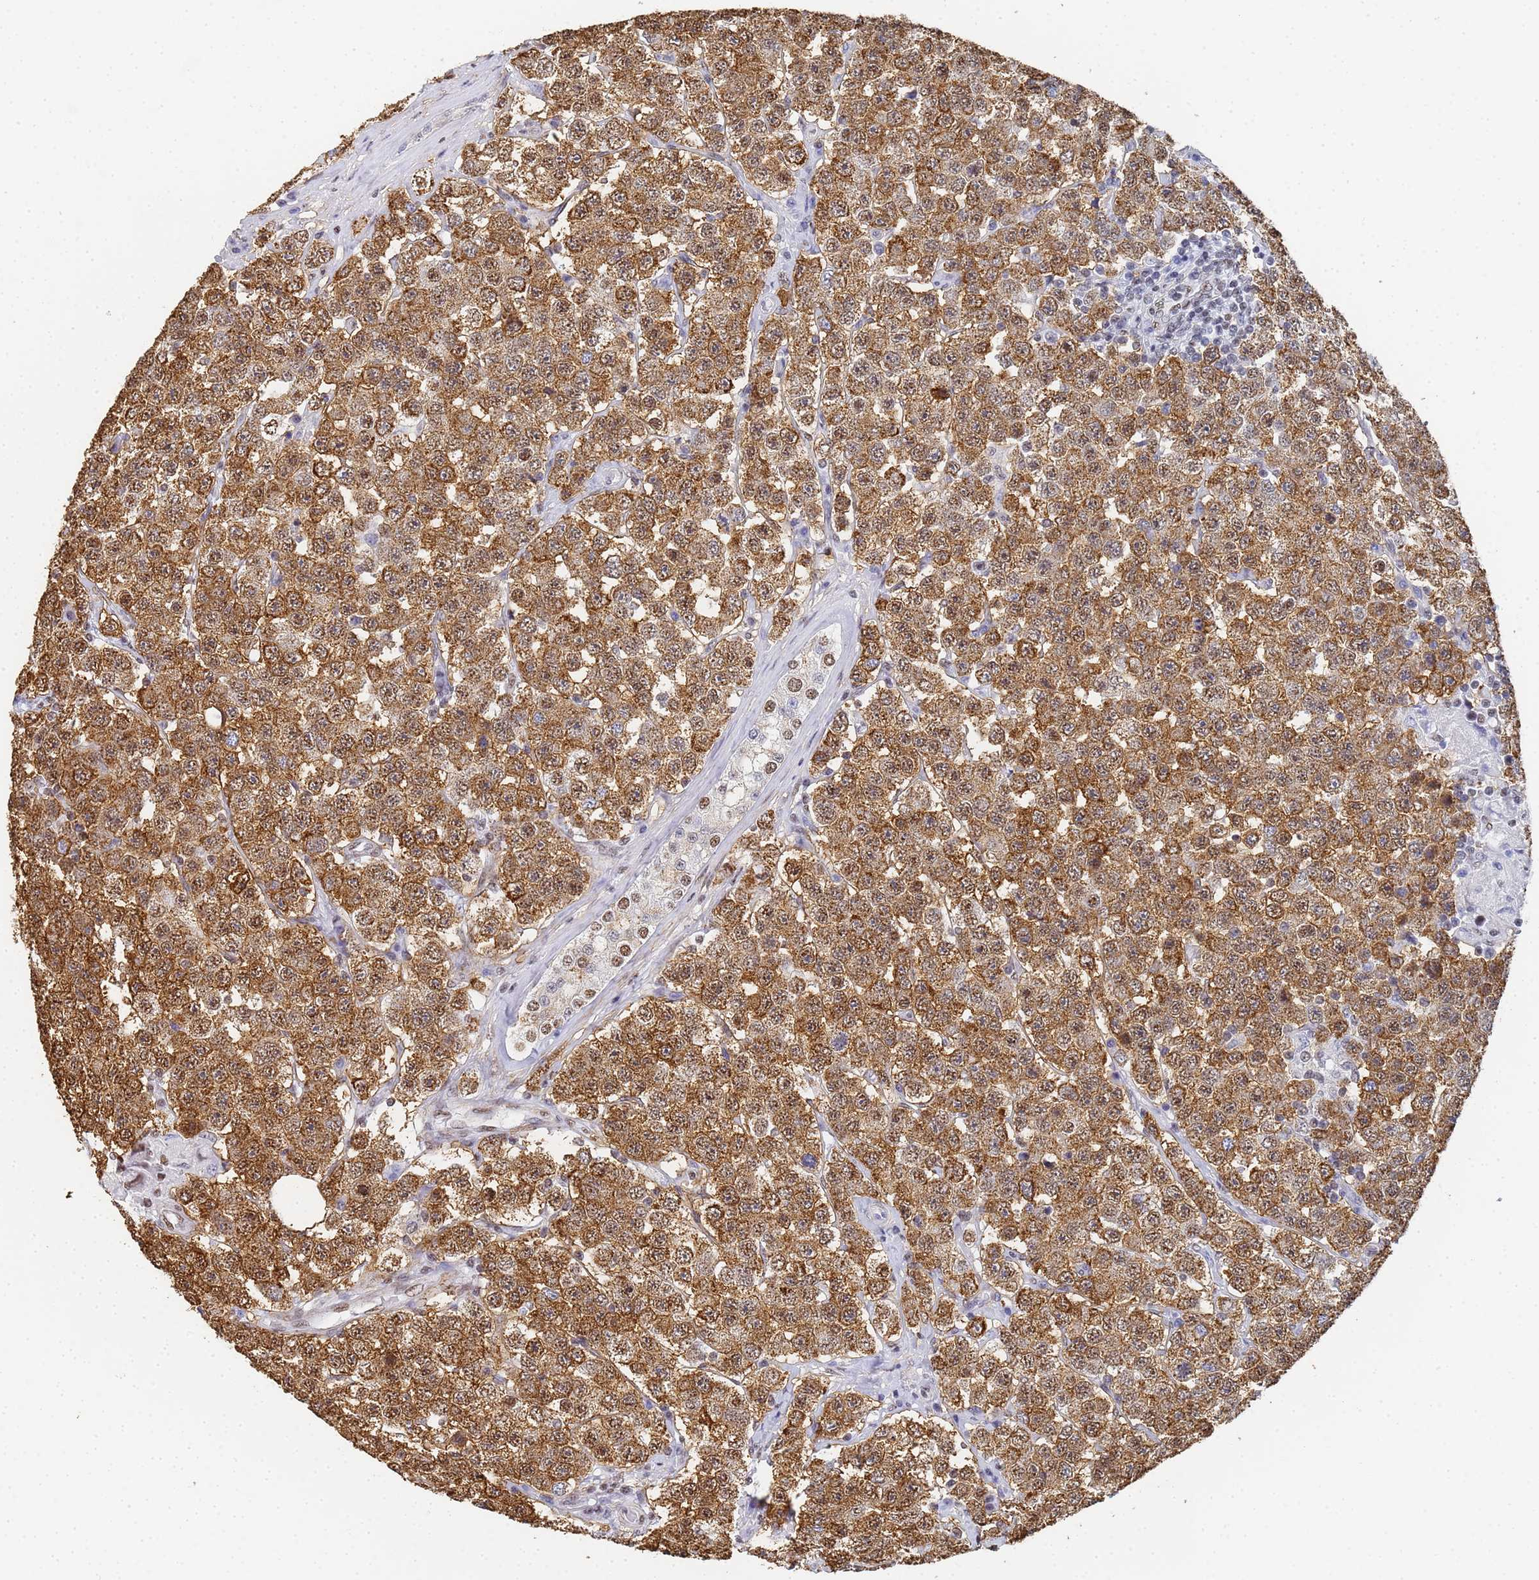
{"staining": {"intensity": "moderate", "quantity": ">75%", "location": "cytoplasmic/membranous,nuclear"}, "tissue": "testis cancer", "cell_type": "Tumor cells", "image_type": "cancer", "snomed": [{"axis": "morphology", "description": "Seminoma, NOS"}, {"axis": "topography", "description": "Testis"}], "caption": "This photomicrograph exhibits seminoma (testis) stained with immunohistochemistry to label a protein in brown. The cytoplasmic/membranous and nuclear of tumor cells show moderate positivity for the protein. Nuclei are counter-stained blue.", "gene": "PRRT4", "patient": {"sex": "male", "age": 28}}